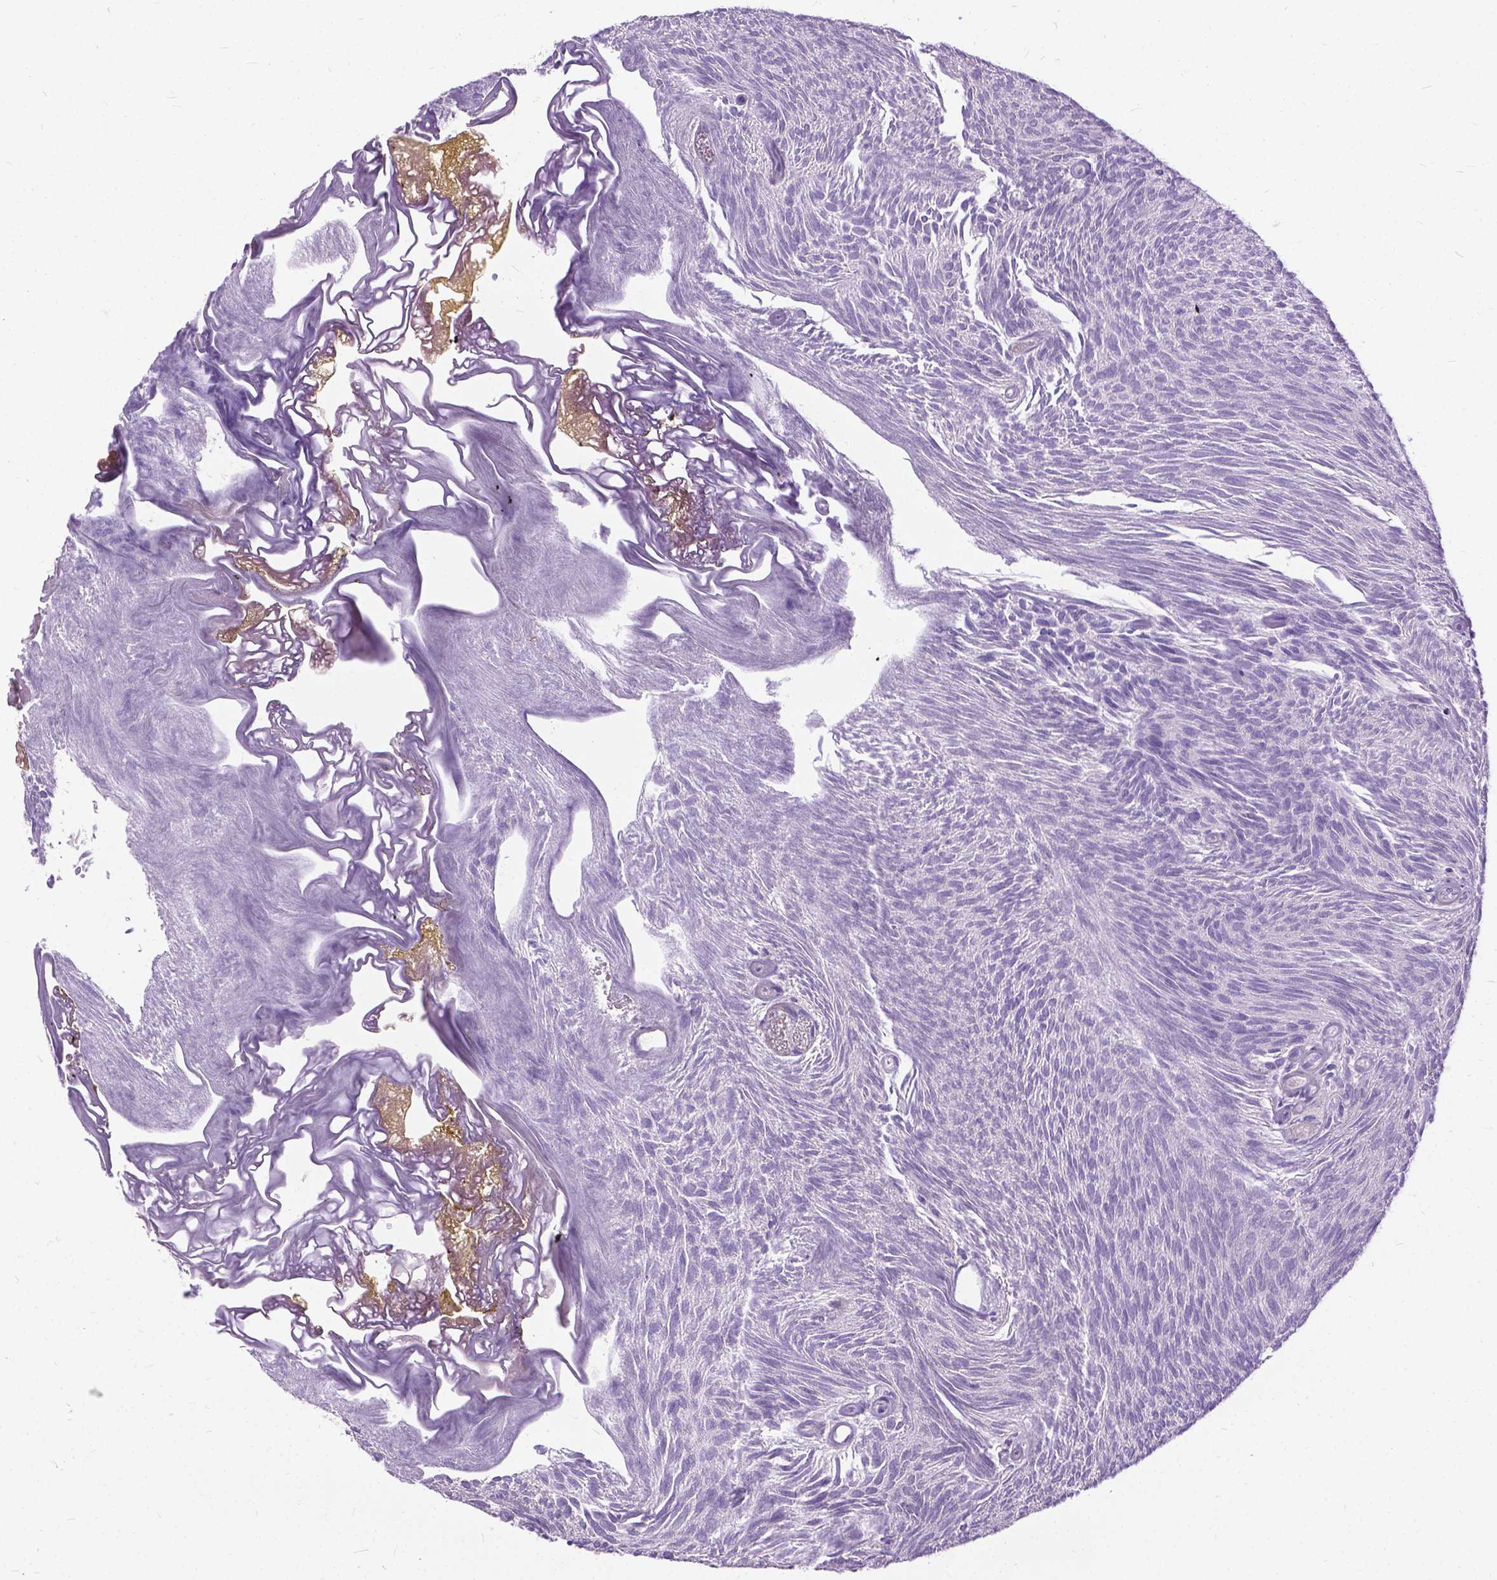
{"staining": {"intensity": "negative", "quantity": "none", "location": "none"}, "tissue": "urothelial cancer", "cell_type": "Tumor cells", "image_type": "cancer", "snomed": [{"axis": "morphology", "description": "Urothelial carcinoma, Low grade"}, {"axis": "topography", "description": "Urinary bladder"}], "caption": "Human low-grade urothelial carcinoma stained for a protein using IHC exhibits no positivity in tumor cells.", "gene": "JAK3", "patient": {"sex": "male", "age": 77}}